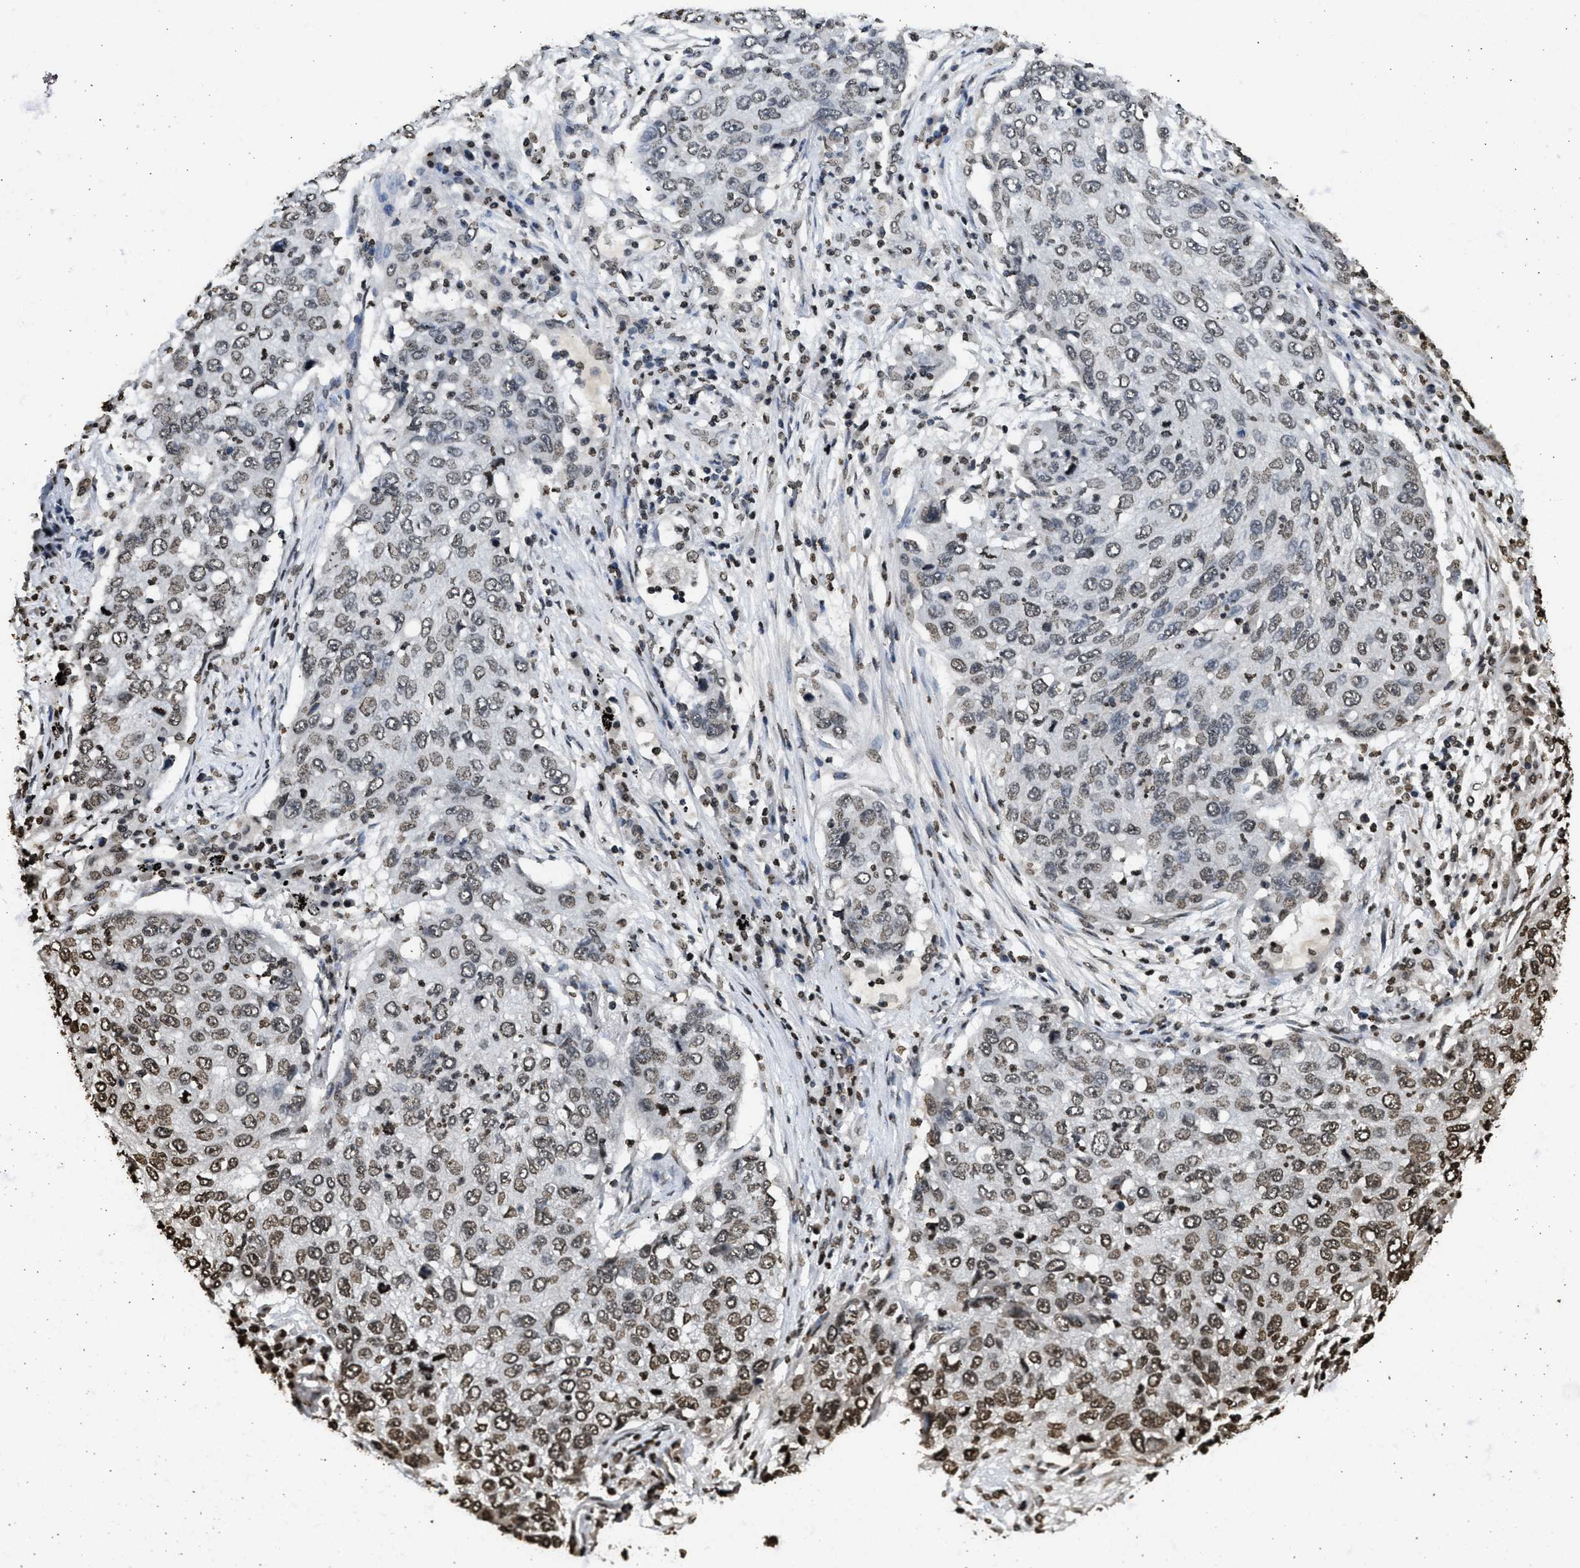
{"staining": {"intensity": "moderate", "quantity": "25%-75%", "location": "nuclear"}, "tissue": "lung cancer", "cell_type": "Tumor cells", "image_type": "cancer", "snomed": [{"axis": "morphology", "description": "Squamous cell carcinoma, NOS"}, {"axis": "topography", "description": "Lung"}], "caption": "Immunohistochemical staining of human squamous cell carcinoma (lung) displays medium levels of moderate nuclear protein expression in approximately 25%-75% of tumor cells.", "gene": "RRAGC", "patient": {"sex": "female", "age": 63}}